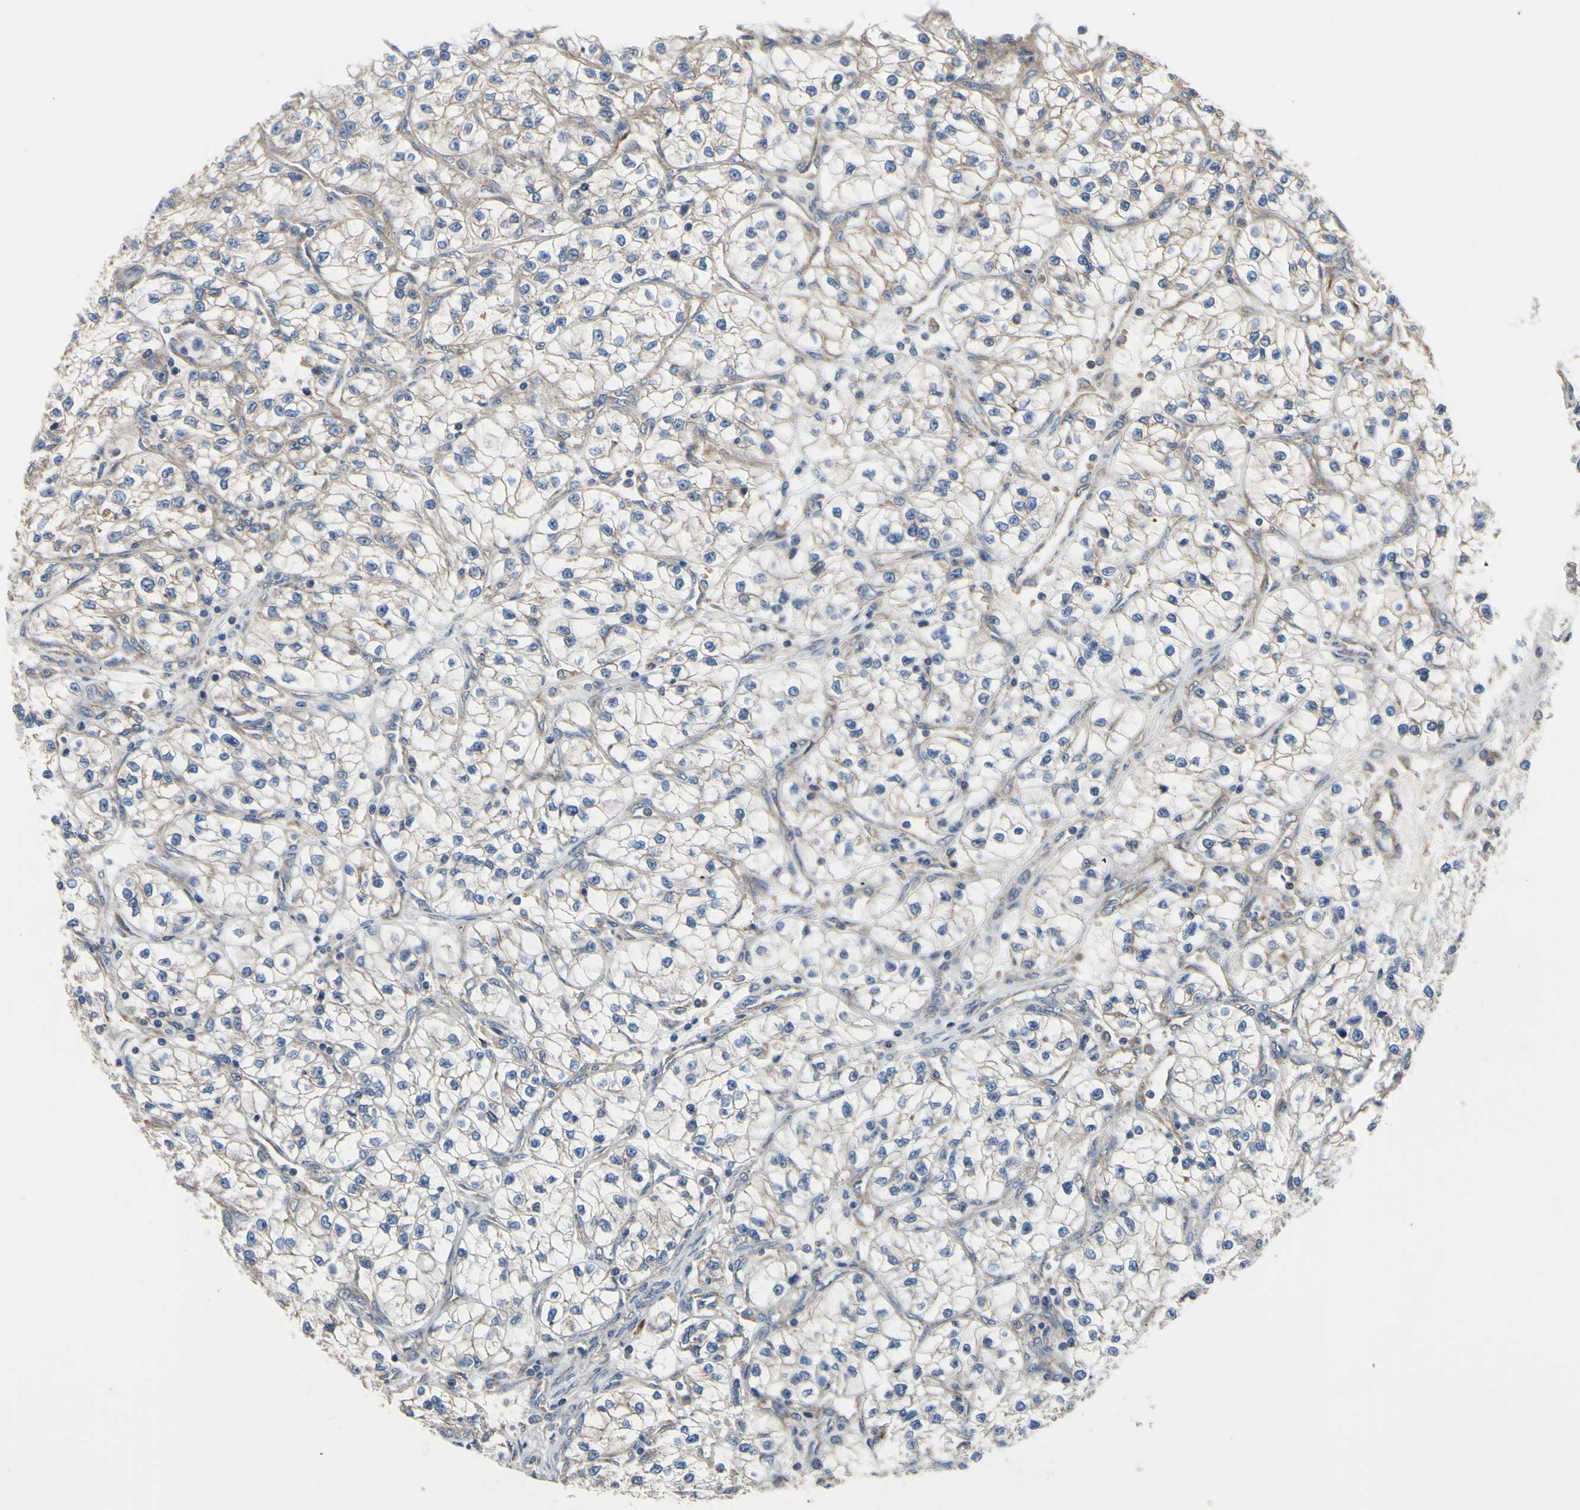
{"staining": {"intensity": "weak", "quantity": ">75%", "location": "cytoplasmic/membranous"}, "tissue": "renal cancer", "cell_type": "Tumor cells", "image_type": "cancer", "snomed": [{"axis": "morphology", "description": "Adenocarcinoma, NOS"}, {"axis": "topography", "description": "Kidney"}], "caption": "Protein expression analysis of human renal cancer reveals weak cytoplasmic/membranous expression in about >75% of tumor cells. (brown staining indicates protein expression, while blue staining denotes nuclei).", "gene": "BECN1", "patient": {"sex": "female", "age": 57}}